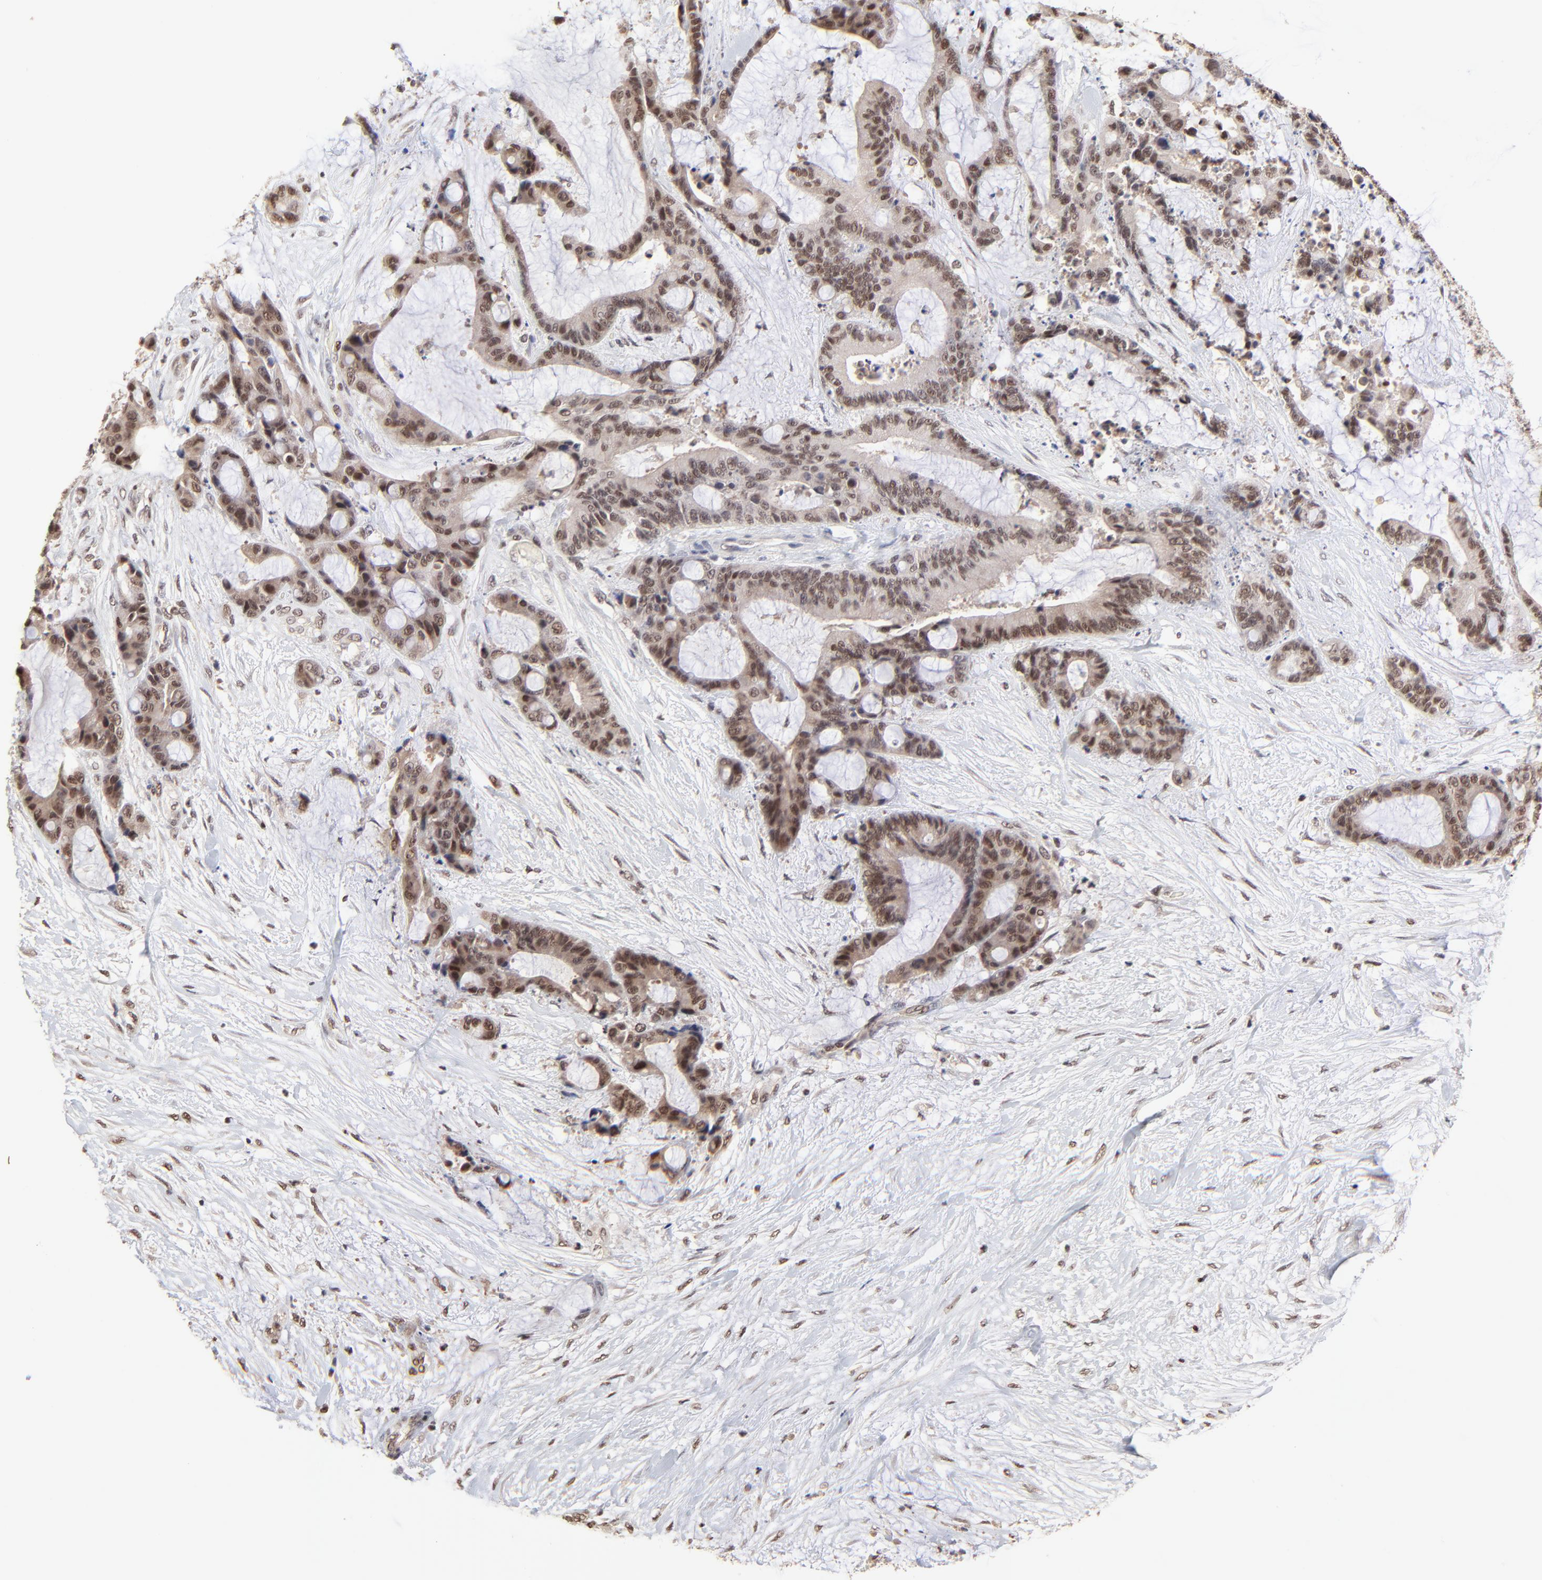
{"staining": {"intensity": "moderate", "quantity": ">75%", "location": "cytoplasmic/membranous,nuclear"}, "tissue": "liver cancer", "cell_type": "Tumor cells", "image_type": "cancer", "snomed": [{"axis": "morphology", "description": "Cholangiocarcinoma"}, {"axis": "topography", "description": "Liver"}], "caption": "Protein staining demonstrates moderate cytoplasmic/membranous and nuclear expression in about >75% of tumor cells in liver cholangiocarcinoma.", "gene": "DSN1", "patient": {"sex": "female", "age": 73}}